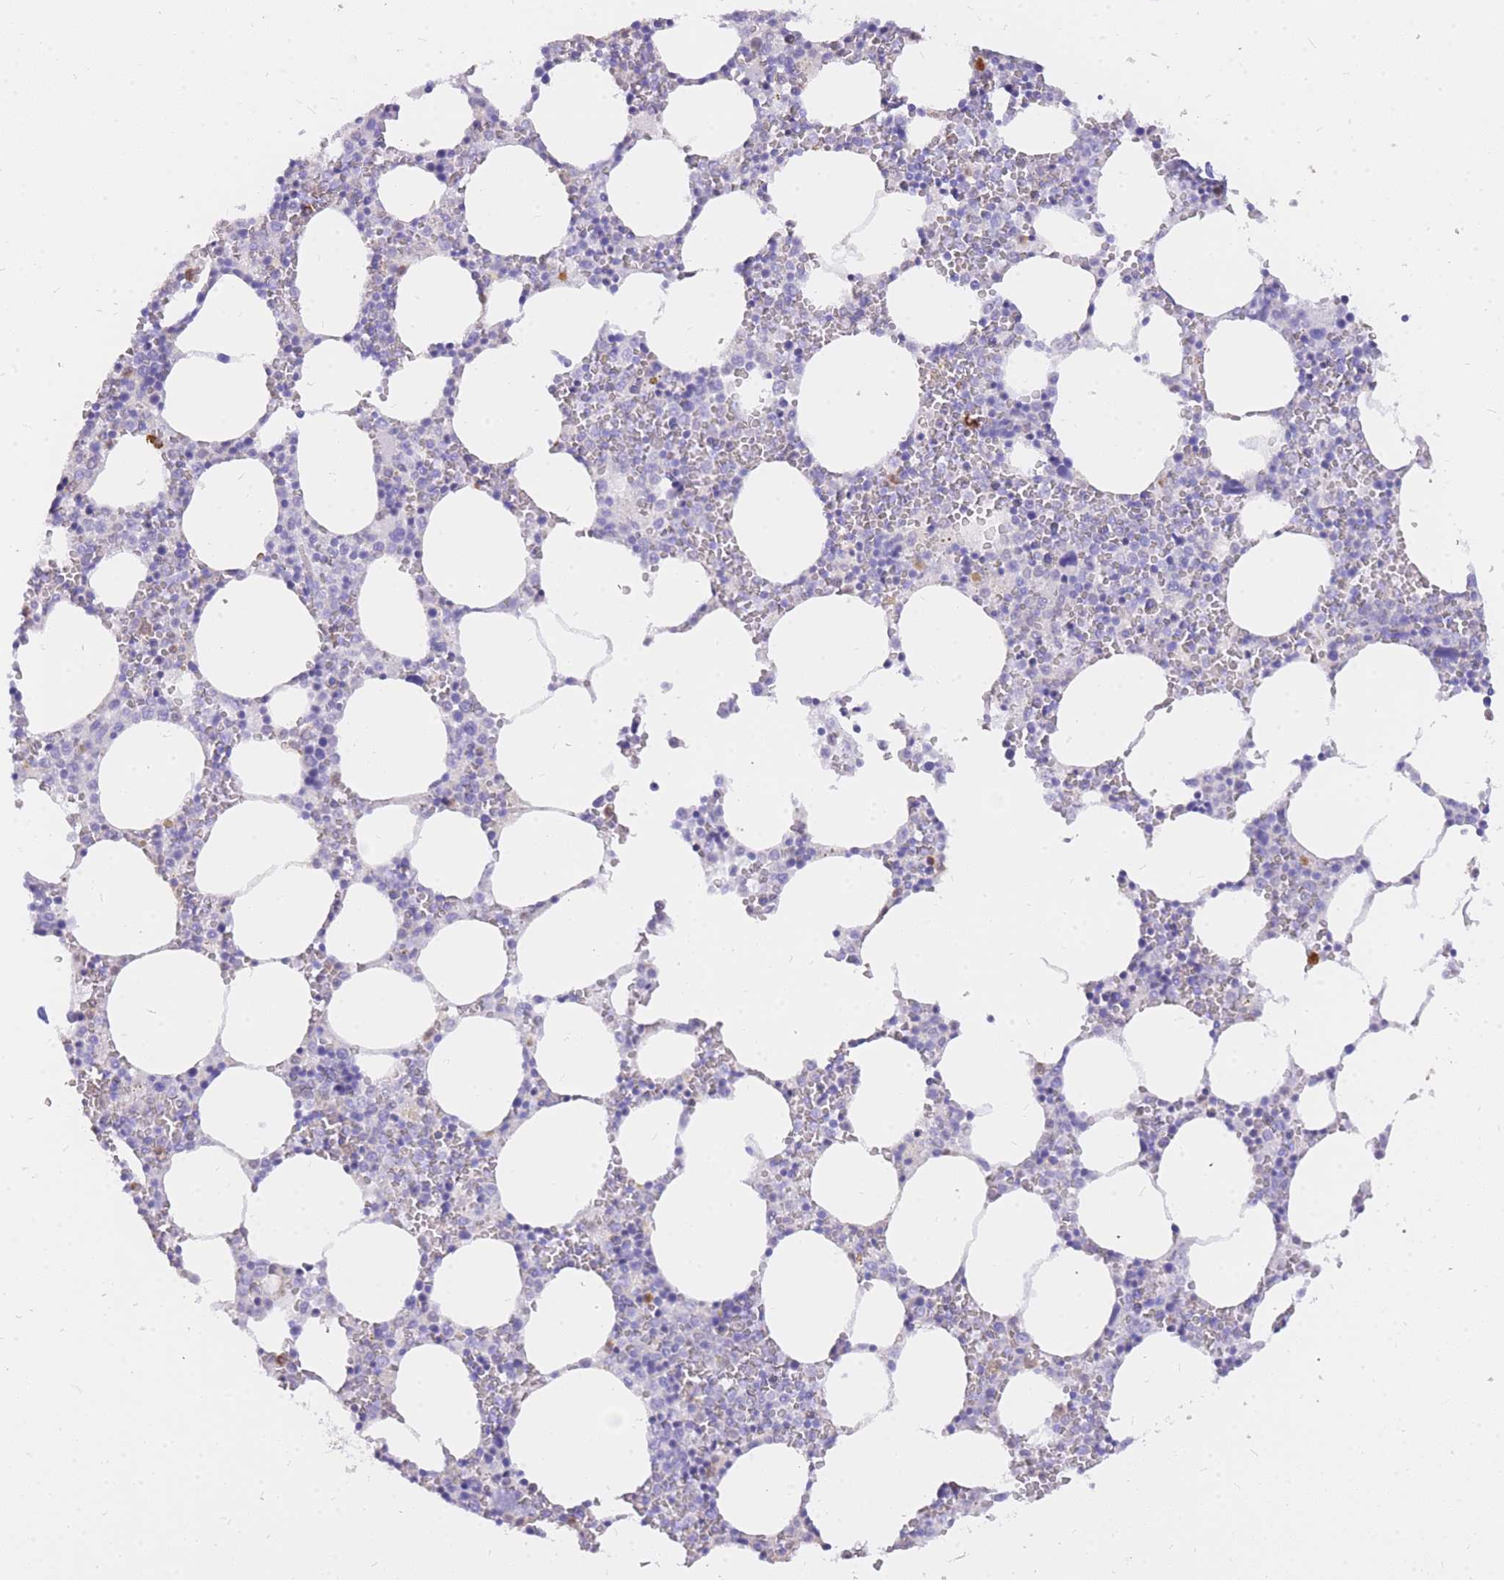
{"staining": {"intensity": "negative", "quantity": "none", "location": "none"}, "tissue": "bone marrow", "cell_type": "Hematopoietic cells", "image_type": "normal", "snomed": [{"axis": "morphology", "description": "Normal tissue, NOS"}, {"axis": "topography", "description": "Bone marrow"}], "caption": "DAB (3,3'-diaminobenzidine) immunohistochemical staining of benign bone marrow shows no significant staining in hematopoietic cells.", "gene": "HERC1", "patient": {"sex": "female", "age": 64}}